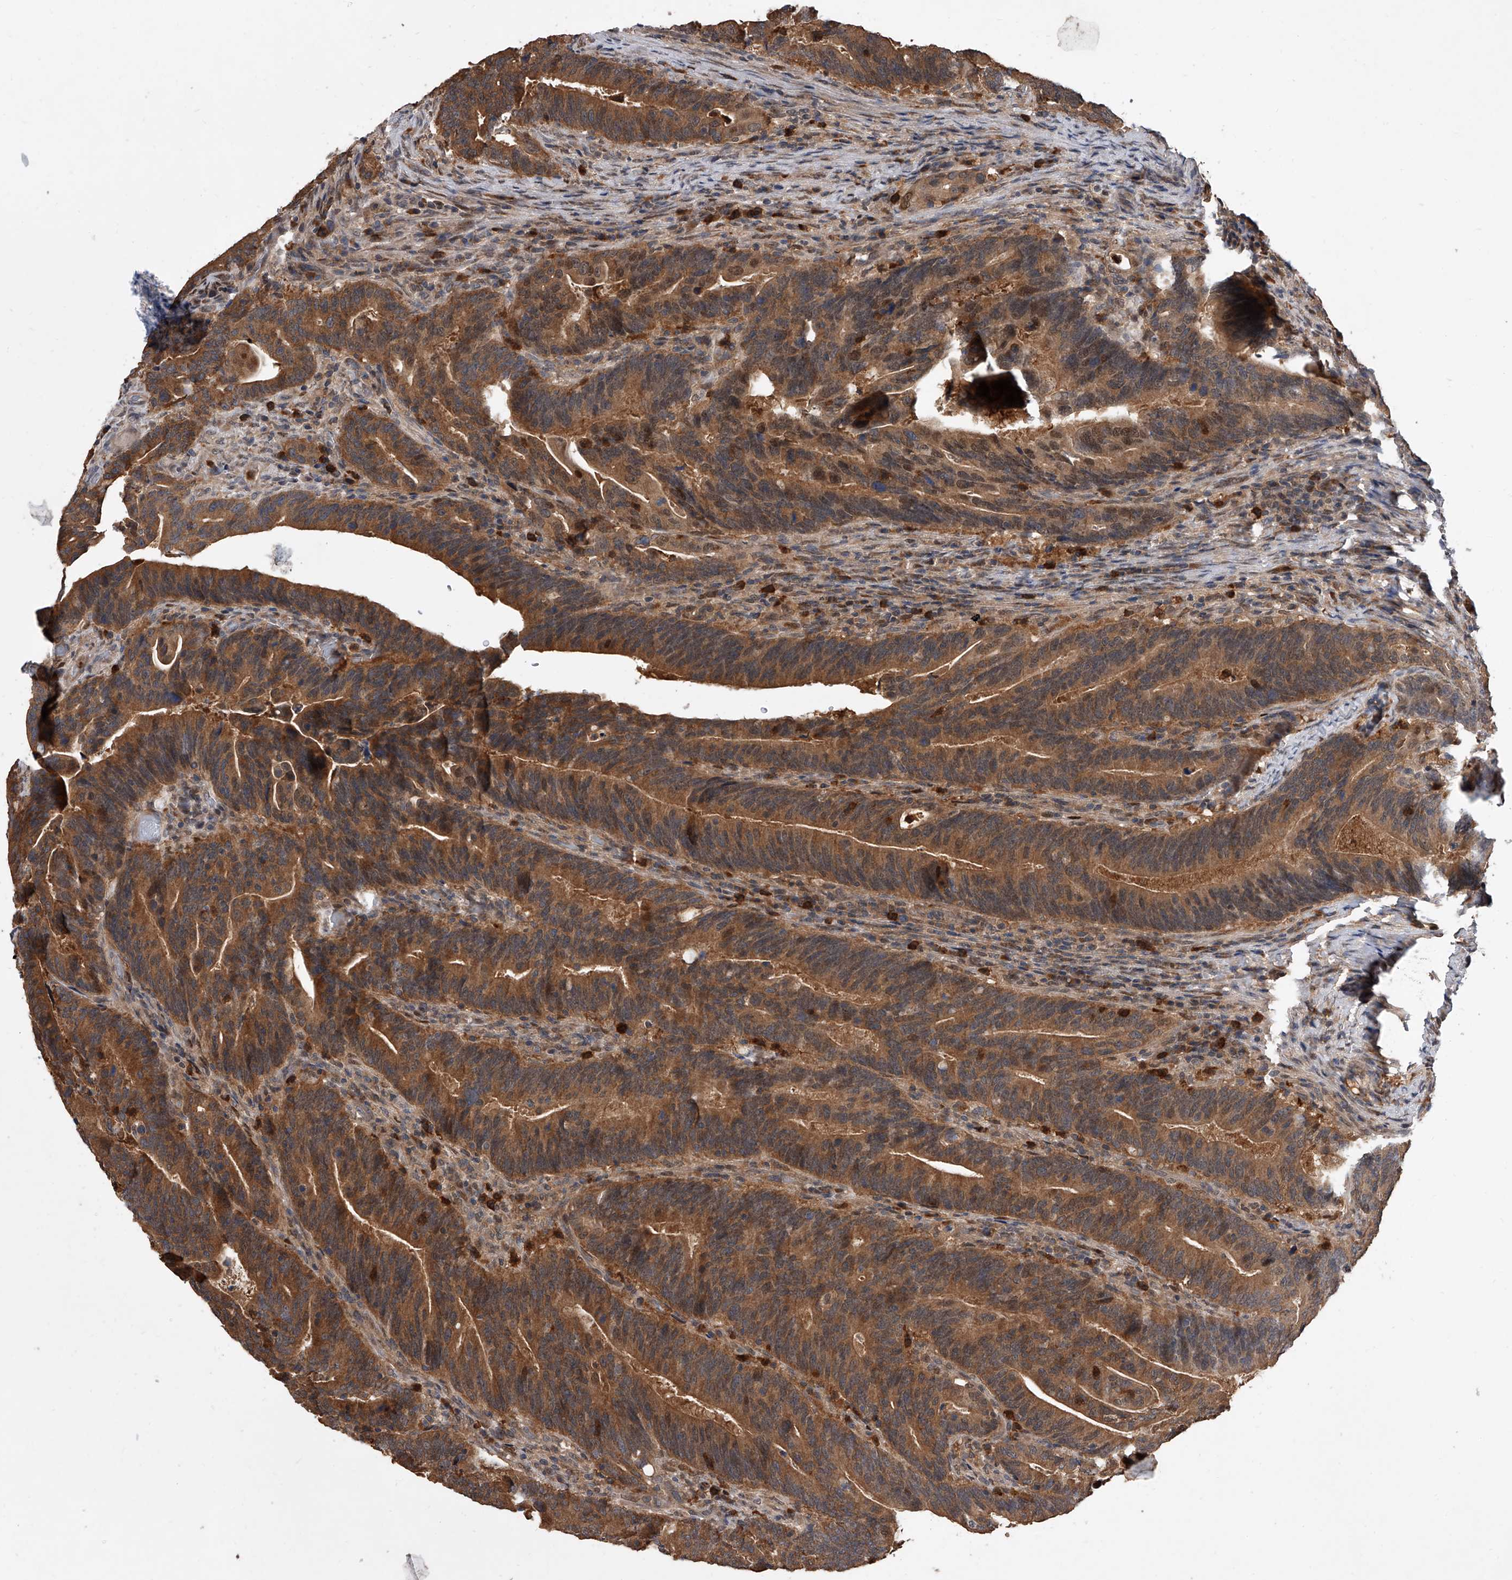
{"staining": {"intensity": "strong", "quantity": ">75%", "location": "cytoplasmic/membranous"}, "tissue": "colorectal cancer", "cell_type": "Tumor cells", "image_type": "cancer", "snomed": [{"axis": "morphology", "description": "Adenocarcinoma, NOS"}, {"axis": "topography", "description": "Colon"}], "caption": "DAB immunohistochemical staining of colorectal cancer shows strong cytoplasmic/membranous protein expression in about >75% of tumor cells.", "gene": "BHLHE23", "patient": {"sex": "female", "age": 66}}